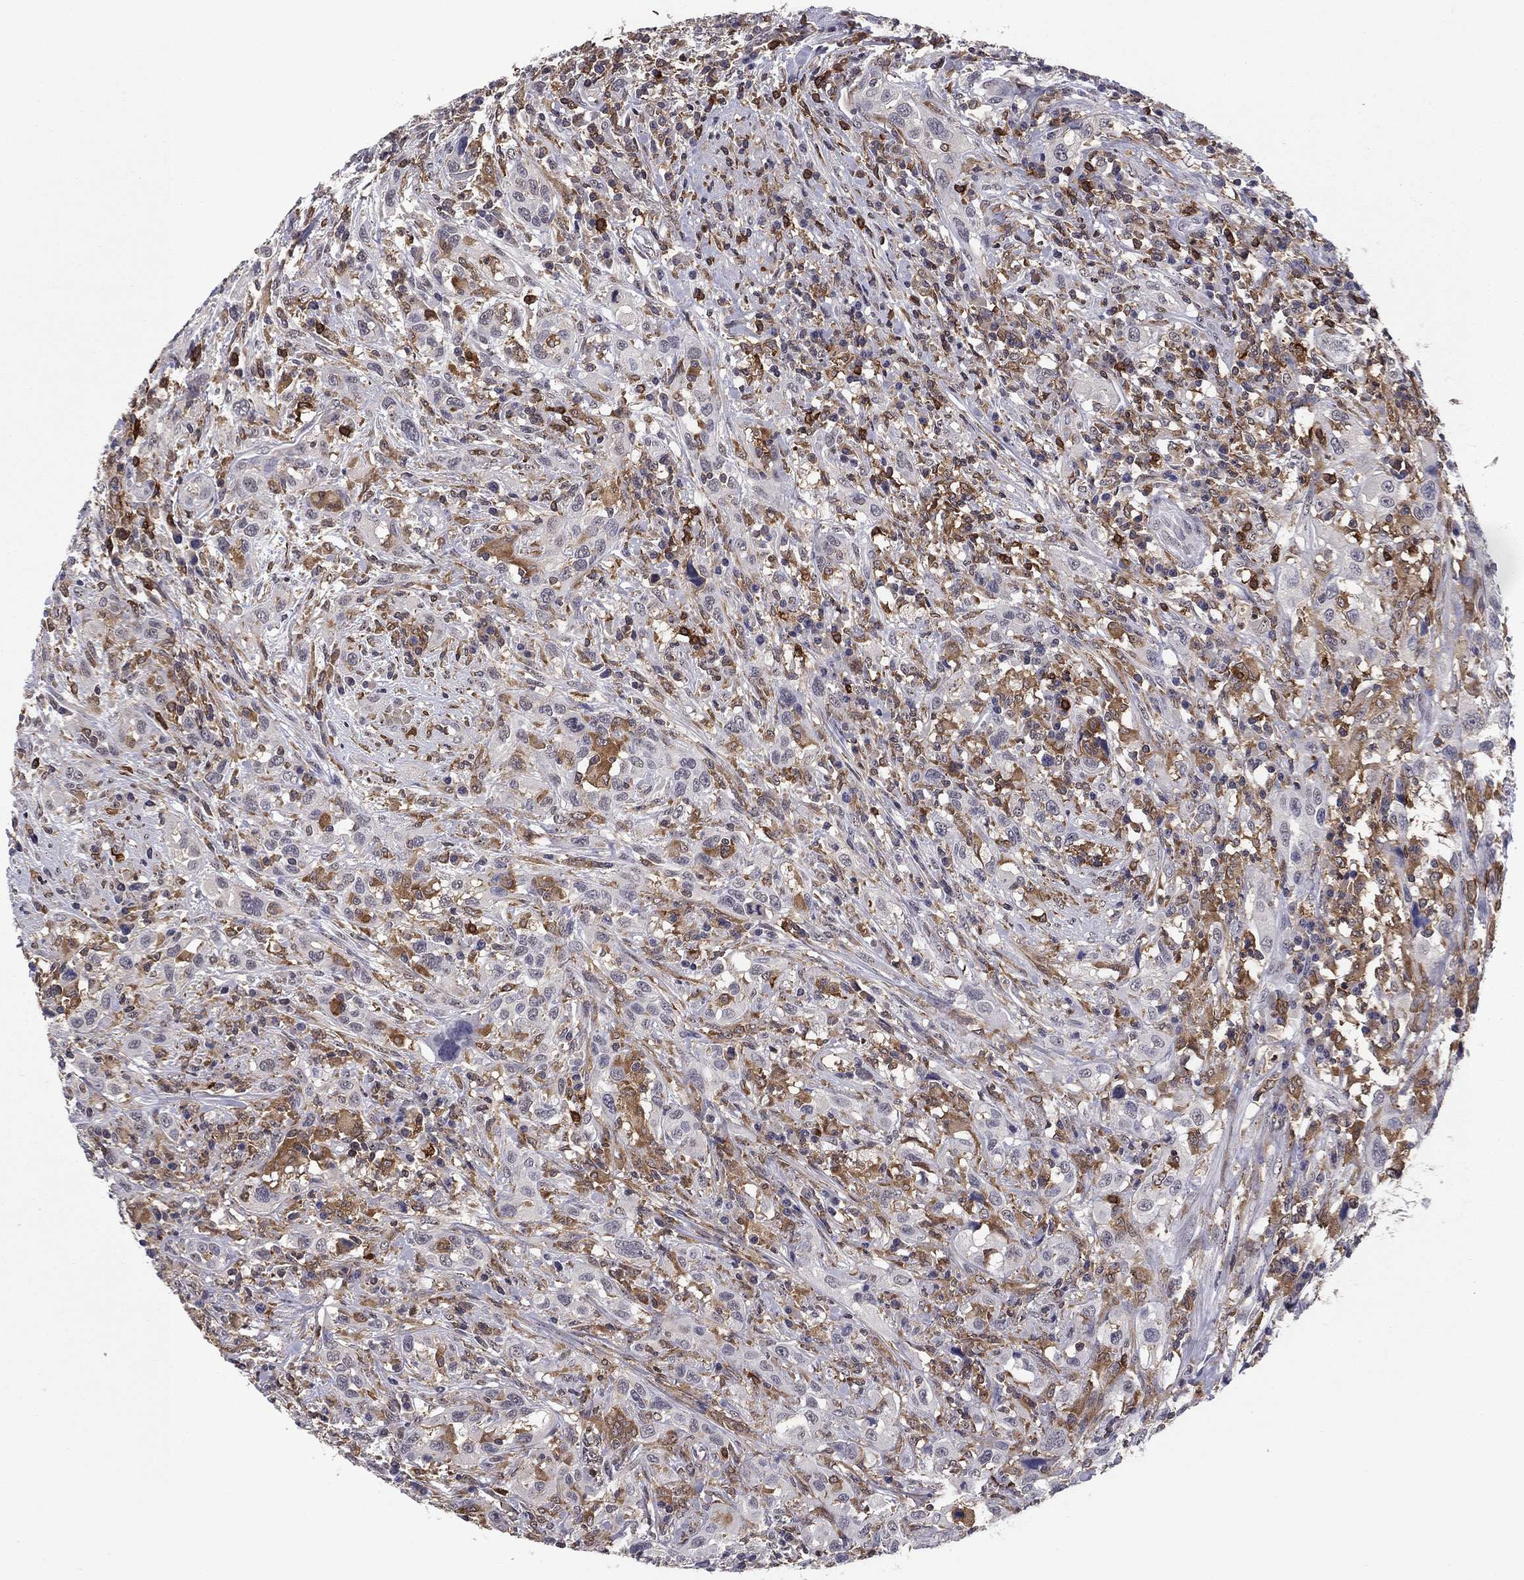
{"staining": {"intensity": "negative", "quantity": "none", "location": "none"}, "tissue": "urothelial cancer", "cell_type": "Tumor cells", "image_type": "cancer", "snomed": [{"axis": "morphology", "description": "Urothelial carcinoma, NOS"}, {"axis": "morphology", "description": "Urothelial carcinoma, High grade"}, {"axis": "topography", "description": "Urinary bladder"}], "caption": "A high-resolution photomicrograph shows immunohistochemistry staining of urothelial cancer, which shows no significant positivity in tumor cells.", "gene": "PLCB2", "patient": {"sex": "female", "age": 64}}